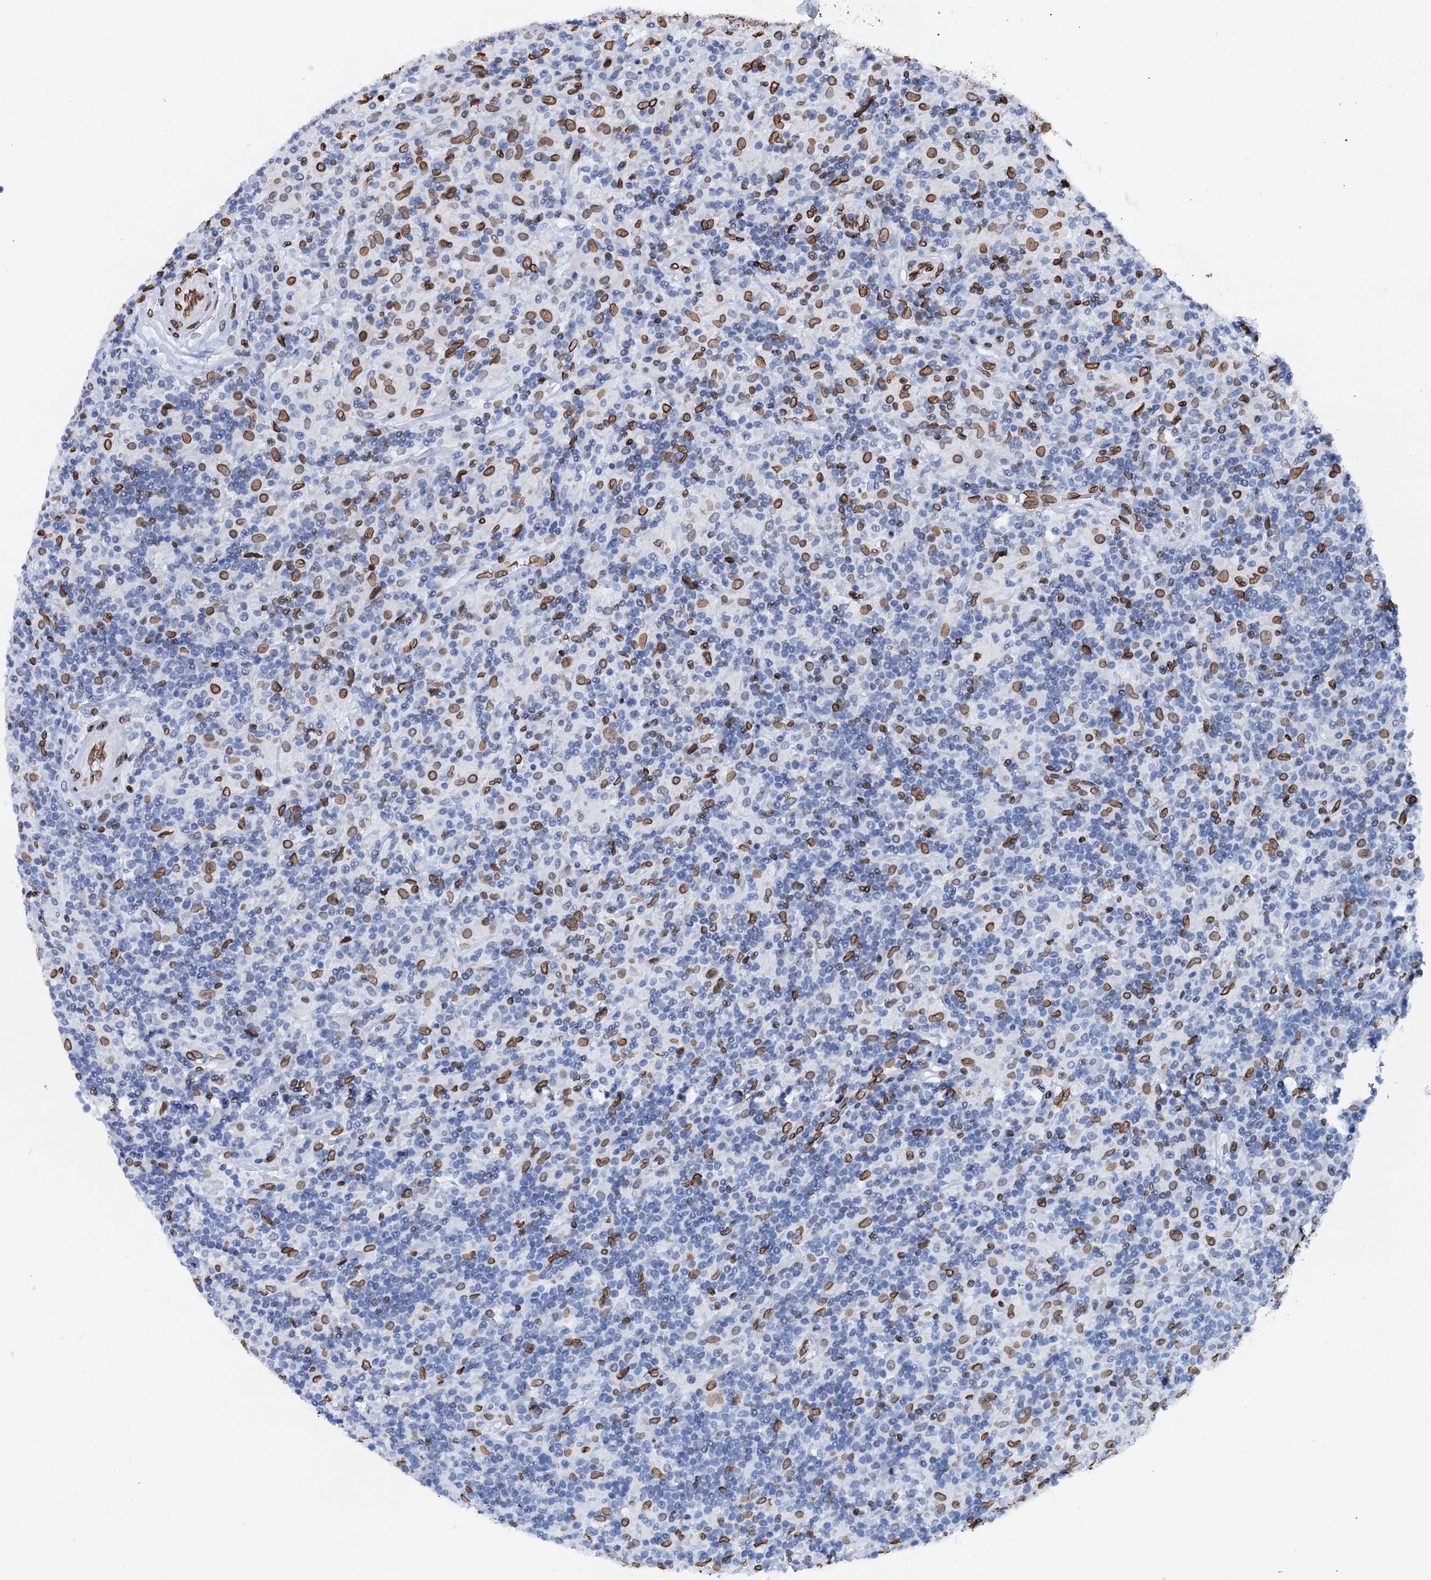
{"staining": {"intensity": "moderate", "quantity": ">75%", "location": "nuclear"}, "tissue": "lymphoma", "cell_type": "Tumor cells", "image_type": "cancer", "snomed": [{"axis": "morphology", "description": "Hodgkin's disease, NOS"}, {"axis": "topography", "description": "Lymph node"}], "caption": "Immunohistochemistry histopathology image of lymphoma stained for a protein (brown), which reveals medium levels of moderate nuclear staining in approximately >75% of tumor cells.", "gene": "KATNAL2", "patient": {"sex": "male", "age": 70}}